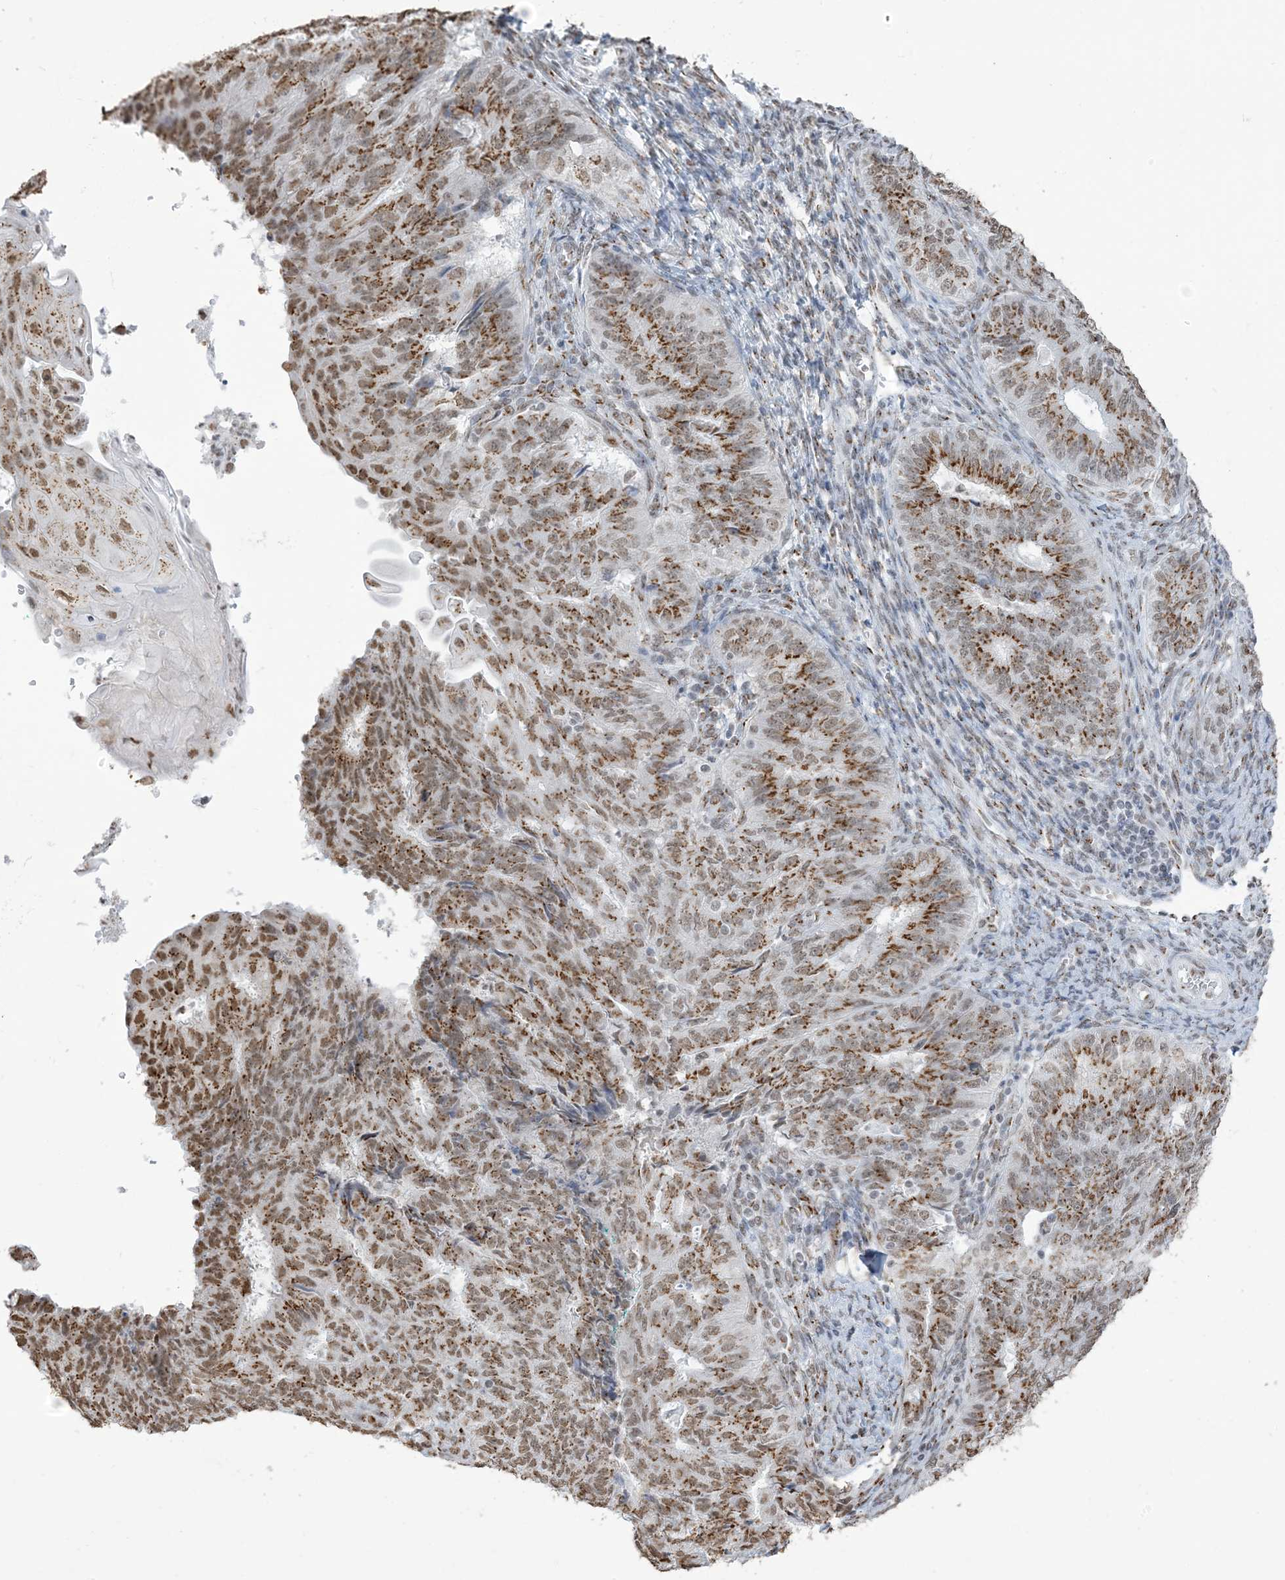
{"staining": {"intensity": "moderate", "quantity": ">75%", "location": "cytoplasmic/membranous,nuclear"}, "tissue": "endometrial cancer", "cell_type": "Tumor cells", "image_type": "cancer", "snomed": [{"axis": "morphology", "description": "Adenocarcinoma, NOS"}, {"axis": "topography", "description": "Endometrium"}], "caption": "Tumor cells demonstrate moderate cytoplasmic/membranous and nuclear expression in about >75% of cells in endometrial adenocarcinoma.", "gene": "GPR107", "patient": {"sex": "female", "age": 32}}